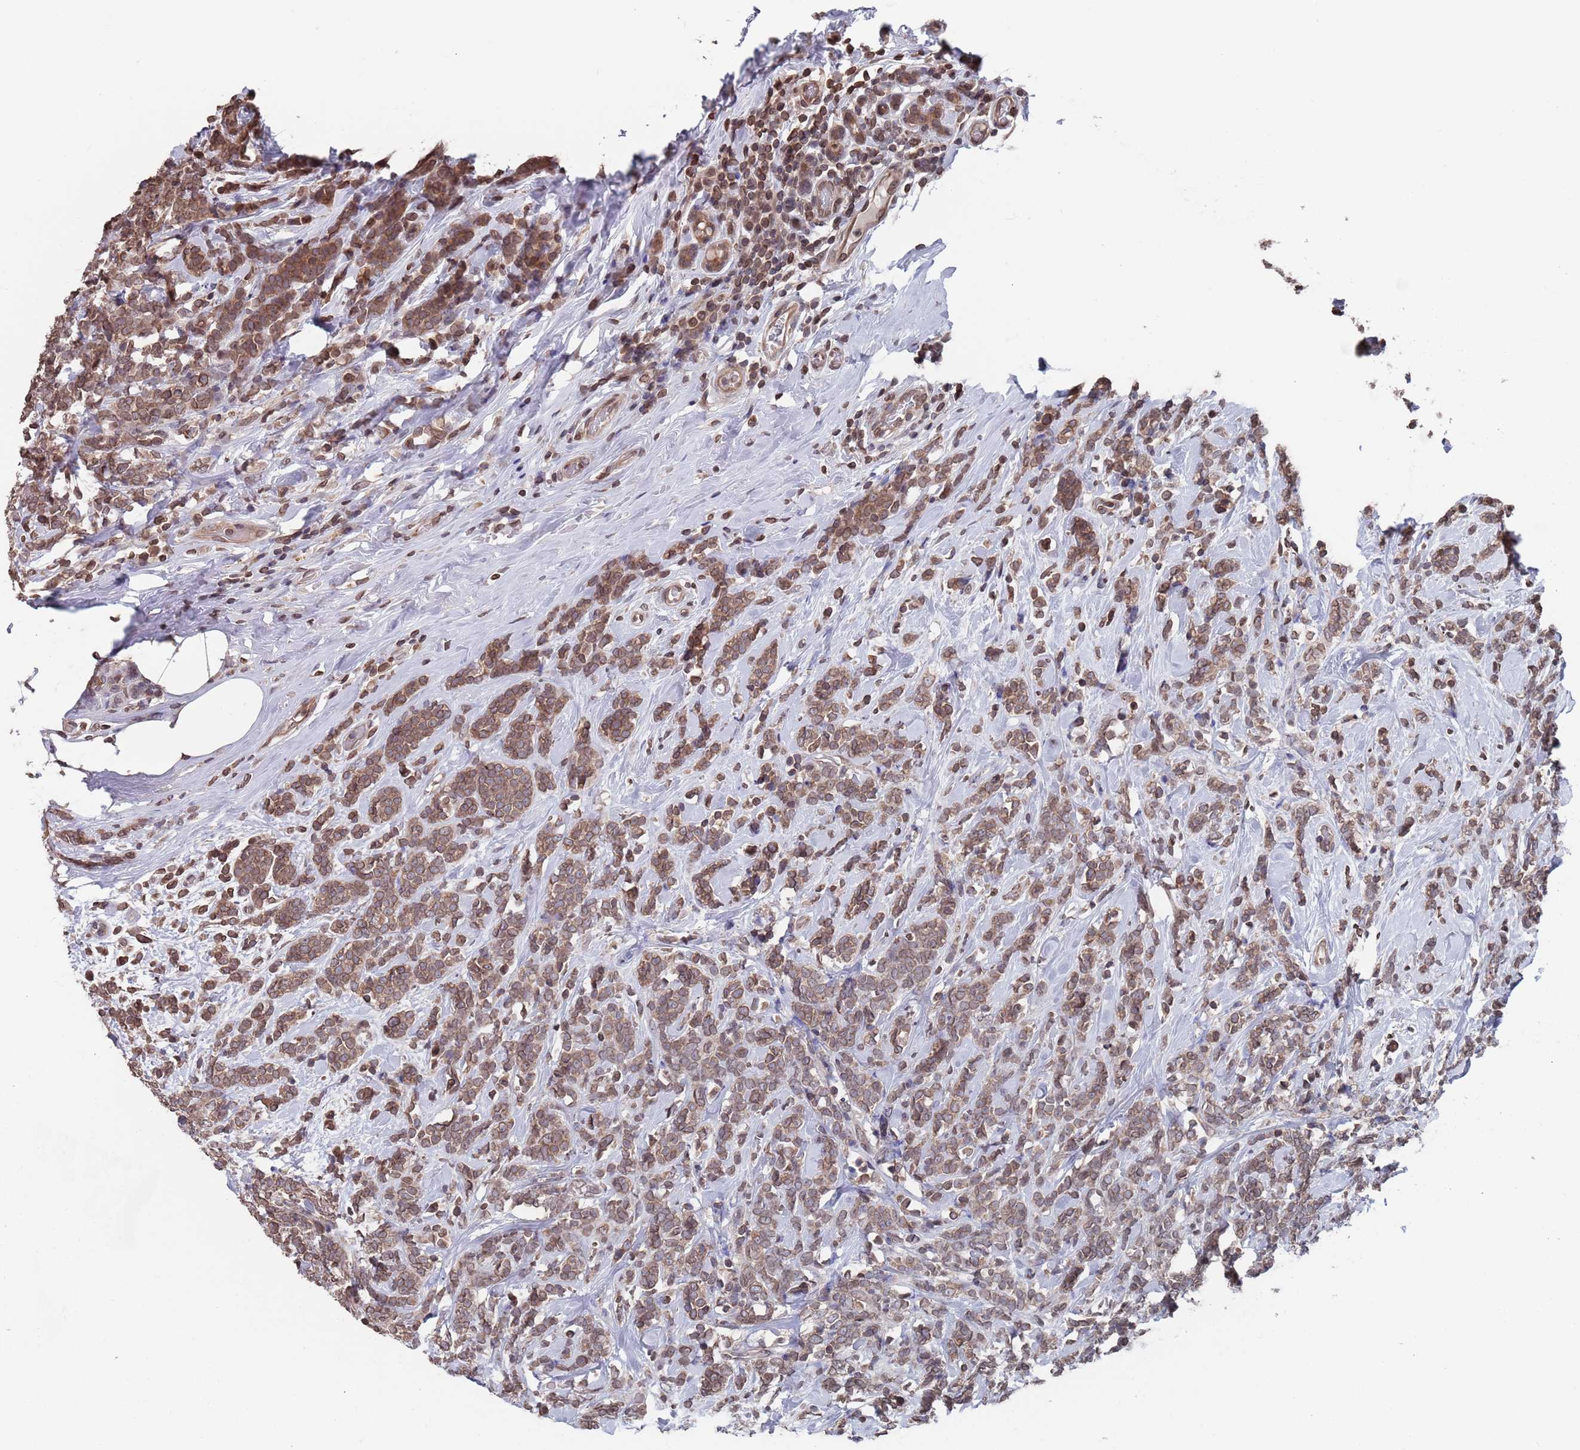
{"staining": {"intensity": "moderate", "quantity": ">75%", "location": "cytoplasmic/membranous"}, "tissue": "breast cancer", "cell_type": "Tumor cells", "image_type": "cancer", "snomed": [{"axis": "morphology", "description": "Lobular carcinoma"}, {"axis": "topography", "description": "Breast"}], "caption": "Human breast cancer (lobular carcinoma) stained with a protein marker reveals moderate staining in tumor cells.", "gene": "SDHAF3", "patient": {"sex": "female", "age": 58}}